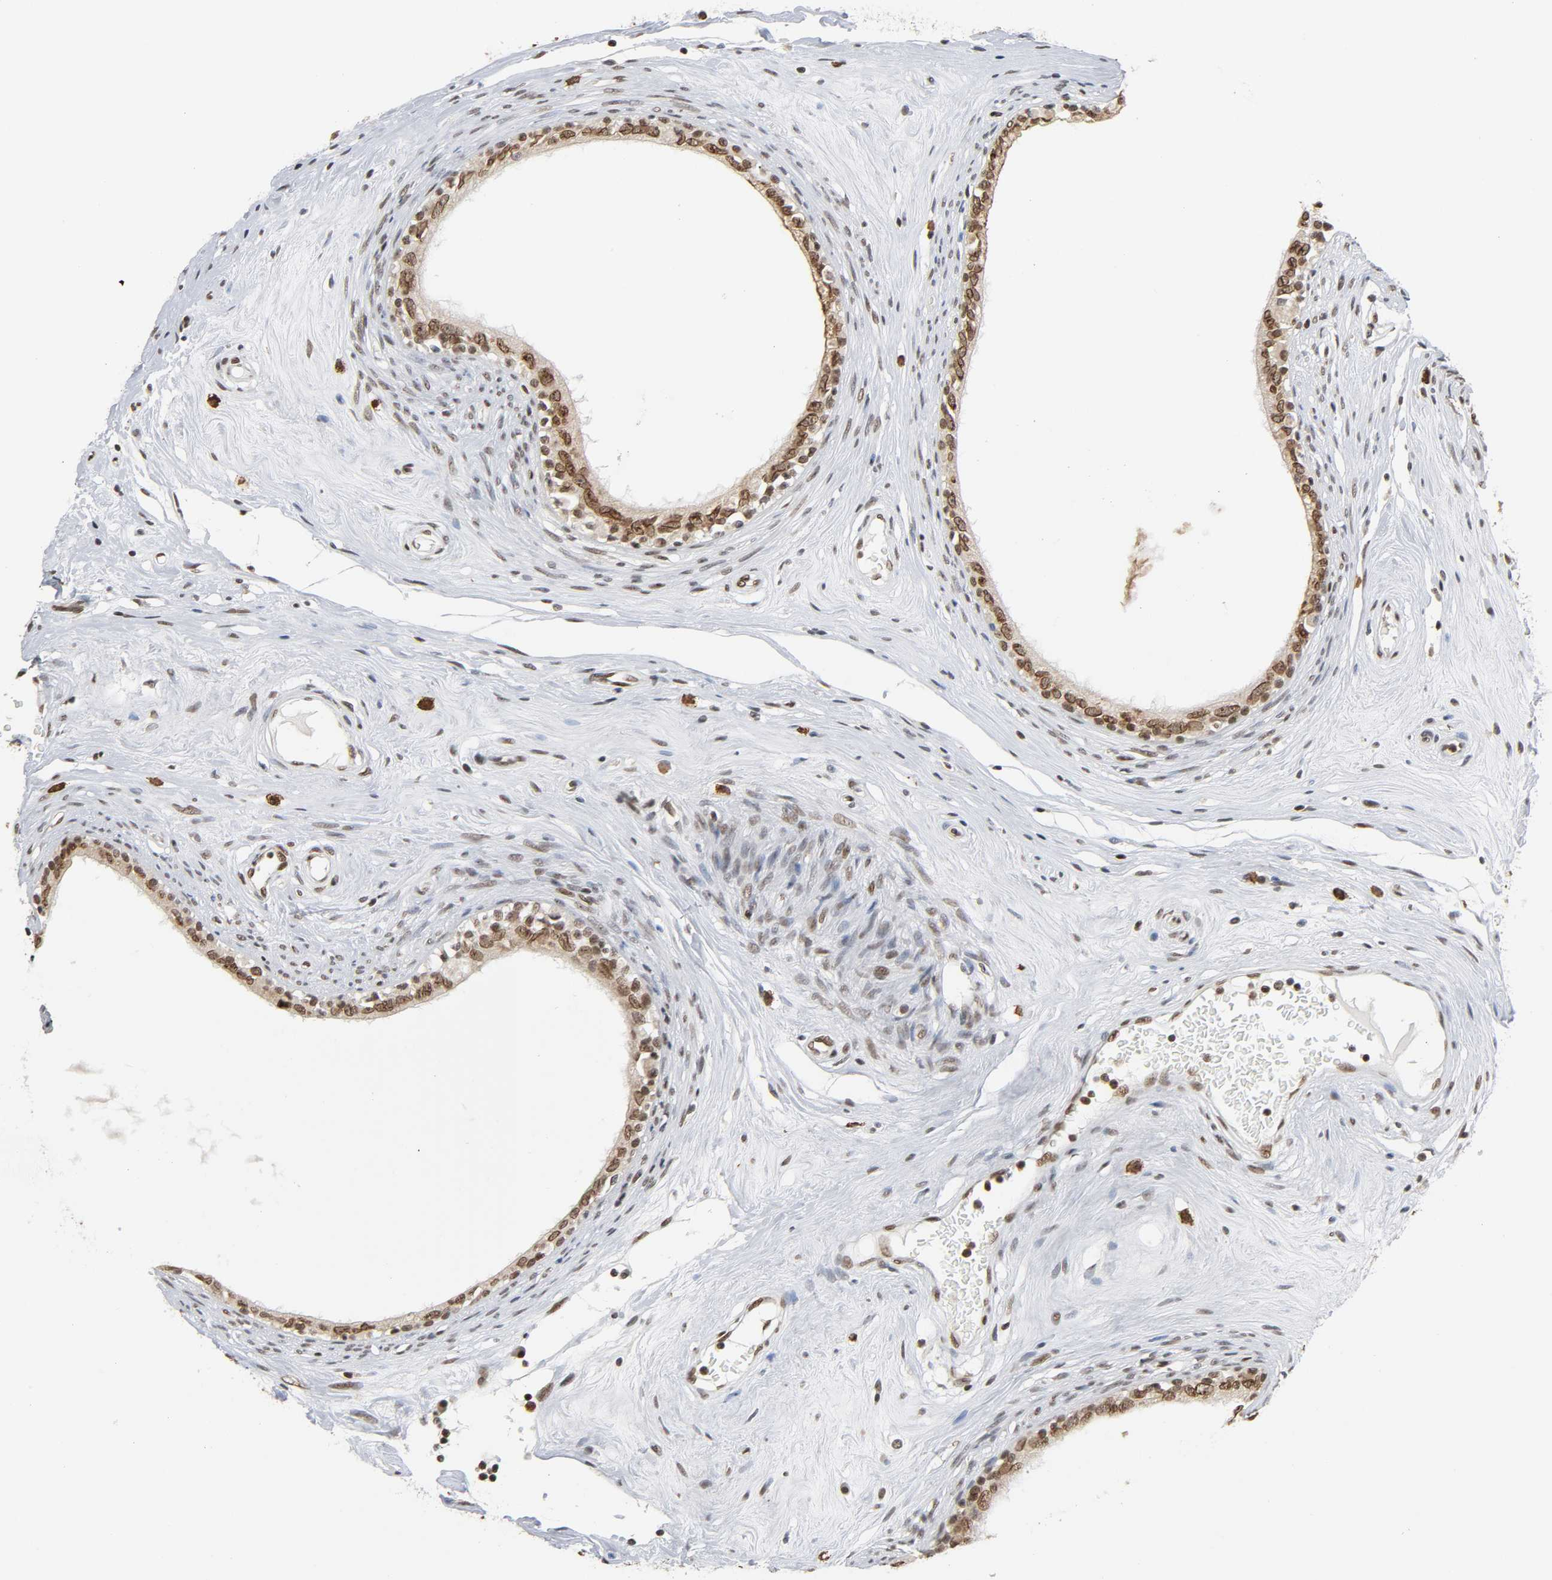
{"staining": {"intensity": "strong", "quantity": ">75%", "location": "nuclear"}, "tissue": "epididymis", "cell_type": "Glandular cells", "image_type": "normal", "snomed": [{"axis": "morphology", "description": "Normal tissue, NOS"}, {"axis": "morphology", "description": "Inflammation, NOS"}, {"axis": "topography", "description": "Epididymis"}], "caption": "A photomicrograph of epididymis stained for a protein reveals strong nuclear brown staining in glandular cells. (DAB IHC with brightfield microscopy, high magnification).", "gene": "SUMO1", "patient": {"sex": "male", "age": 84}}